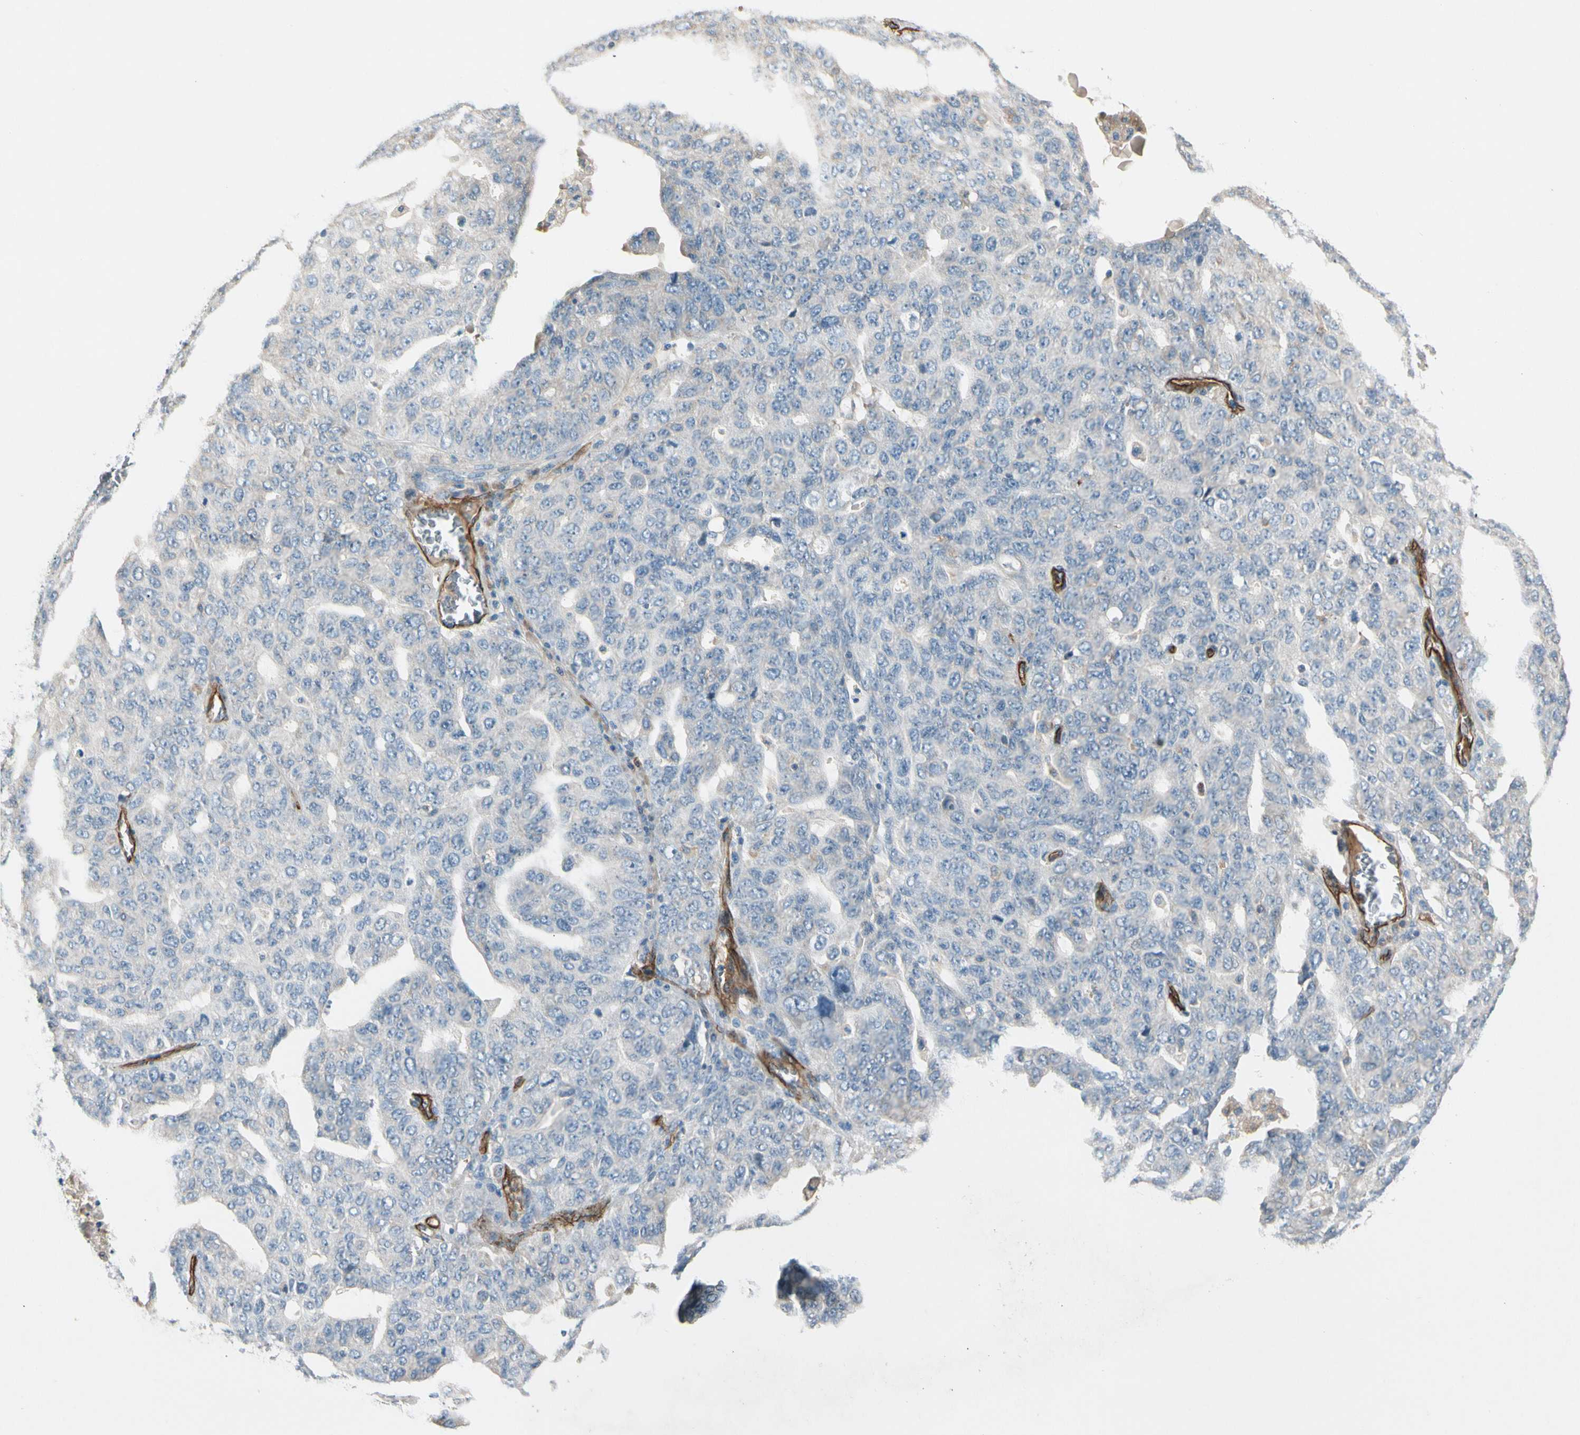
{"staining": {"intensity": "negative", "quantity": "none", "location": "none"}, "tissue": "ovarian cancer", "cell_type": "Tumor cells", "image_type": "cancer", "snomed": [{"axis": "morphology", "description": "Carcinoma, endometroid"}, {"axis": "topography", "description": "Ovary"}], "caption": "An IHC micrograph of ovarian cancer (endometroid carcinoma) is shown. There is no staining in tumor cells of ovarian cancer (endometroid carcinoma).", "gene": "CD93", "patient": {"sex": "female", "age": 62}}